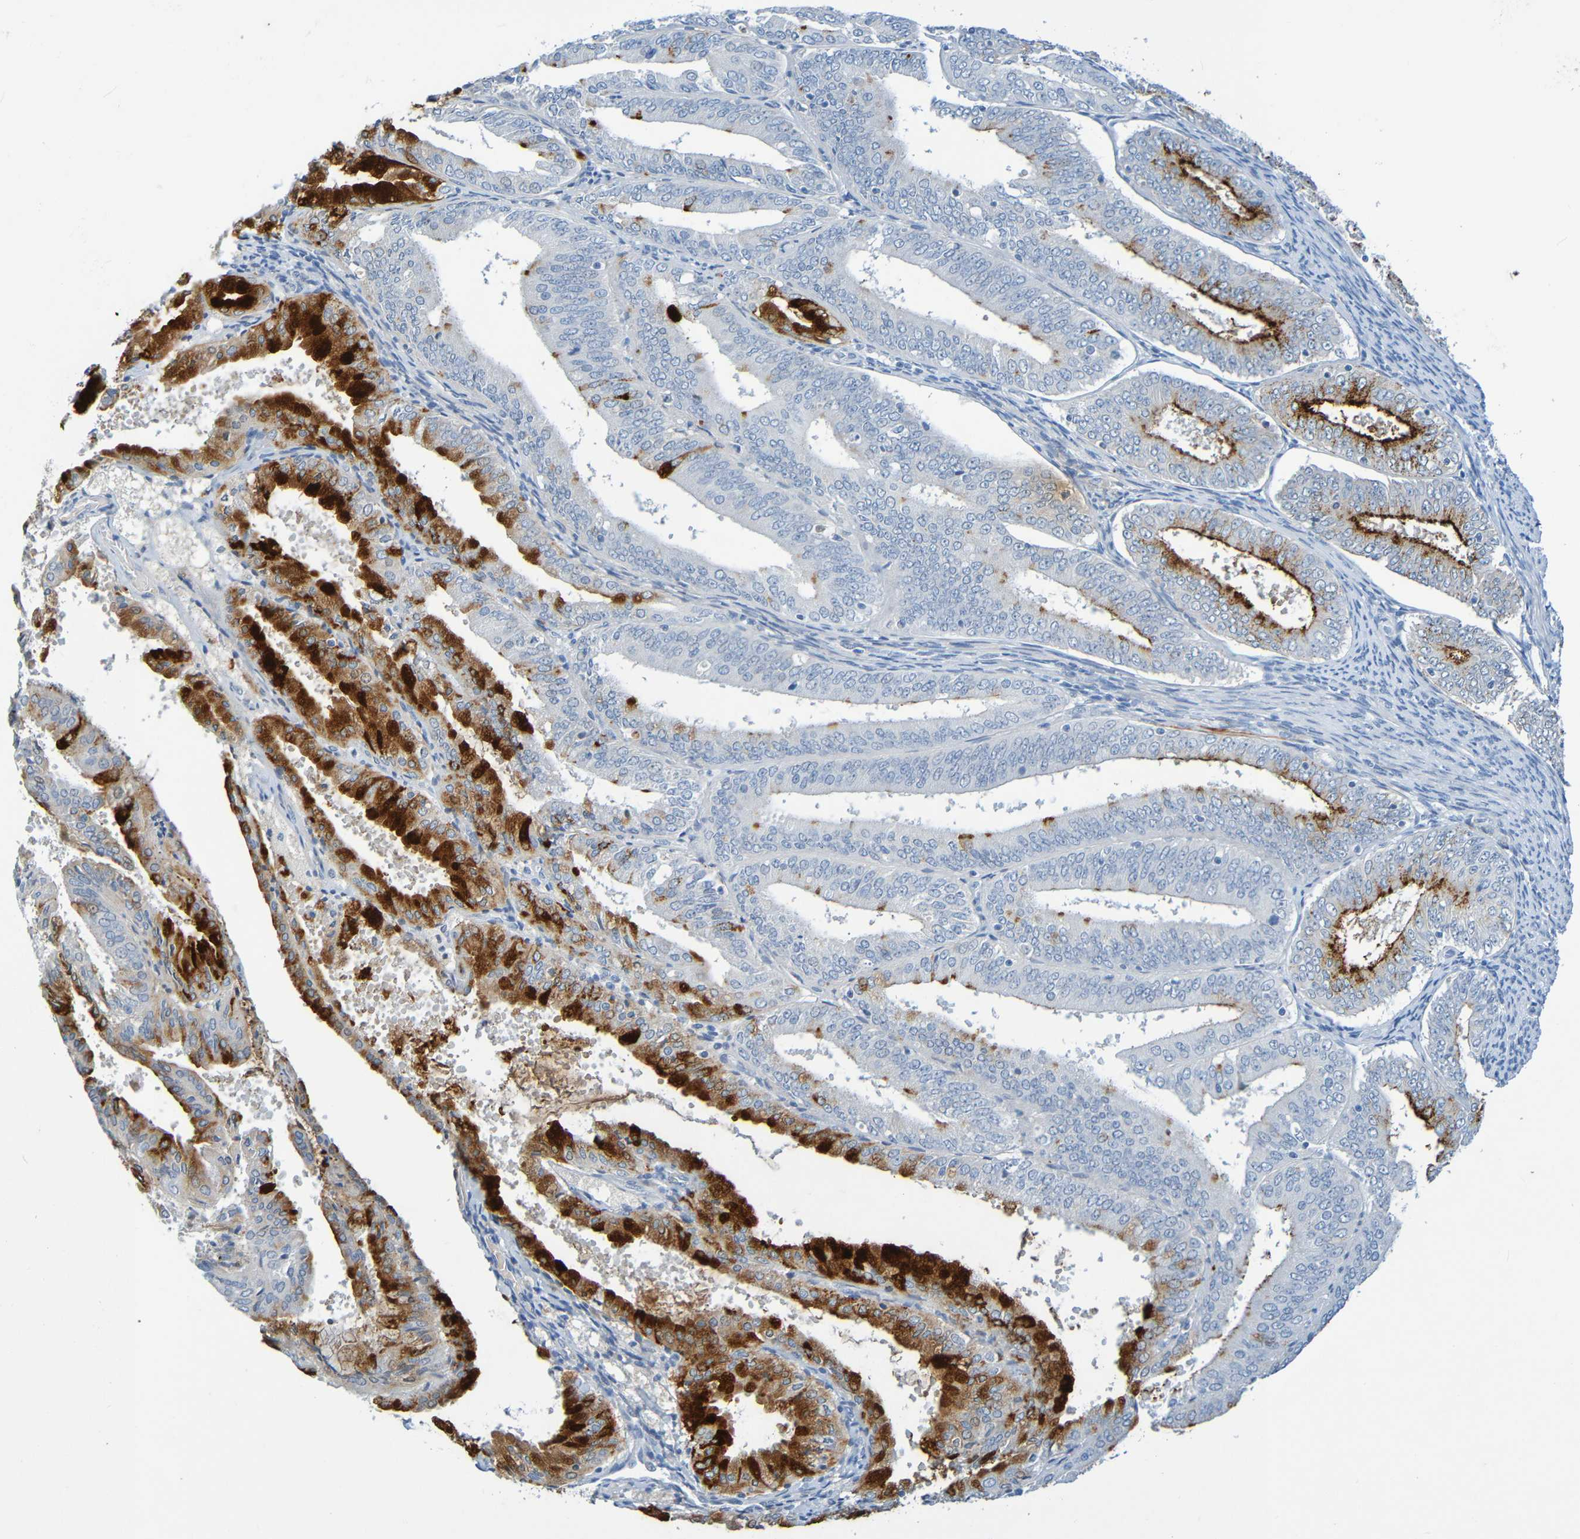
{"staining": {"intensity": "strong", "quantity": "25%-75%", "location": "cytoplasmic/membranous"}, "tissue": "endometrial cancer", "cell_type": "Tumor cells", "image_type": "cancer", "snomed": [{"axis": "morphology", "description": "Adenocarcinoma, NOS"}, {"axis": "topography", "description": "Endometrium"}], "caption": "Immunohistochemistry photomicrograph of human endometrial adenocarcinoma stained for a protein (brown), which reveals high levels of strong cytoplasmic/membranous staining in about 25%-75% of tumor cells.", "gene": "IL10", "patient": {"sex": "female", "age": 63}}